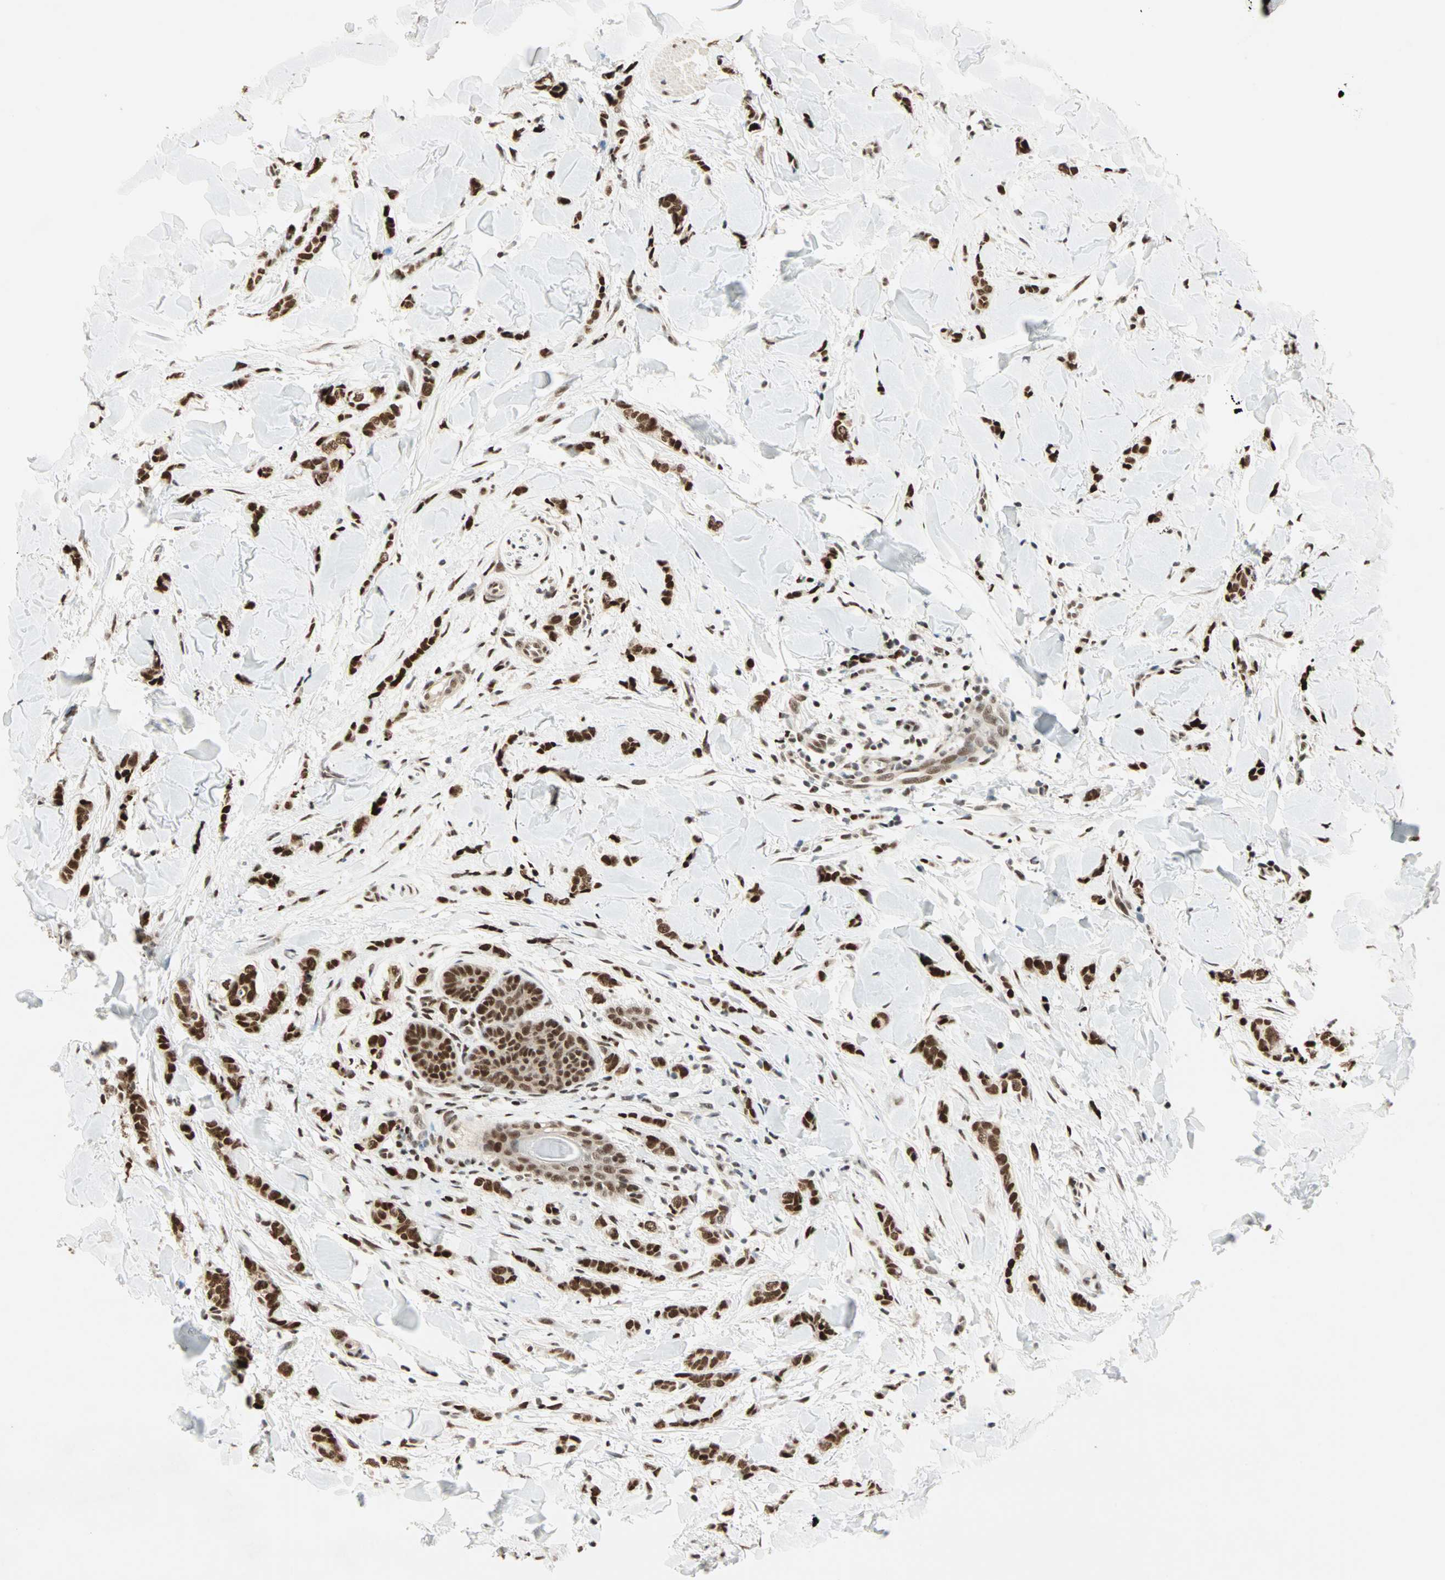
{"staining": {"intensity": "strong", "quantity": ">75%", "location": "nuclear"}, "tissue": "breast cancer", "cell_type": "Tumor cells", "image_type": "cancer", "snomed": [{"axis": "morphology", "description": "Lobular carcinoma"}, {"axis": "topography", "description": "Skin"}, {"axis": "topography", "description": "Breast"}], "caption": "This is an image of IHC staining of breast cancer, which shows strong expression in the nuclear of tumor cells.", "gene": "BLM", "patient": {"sex": "female", "age": 46}}